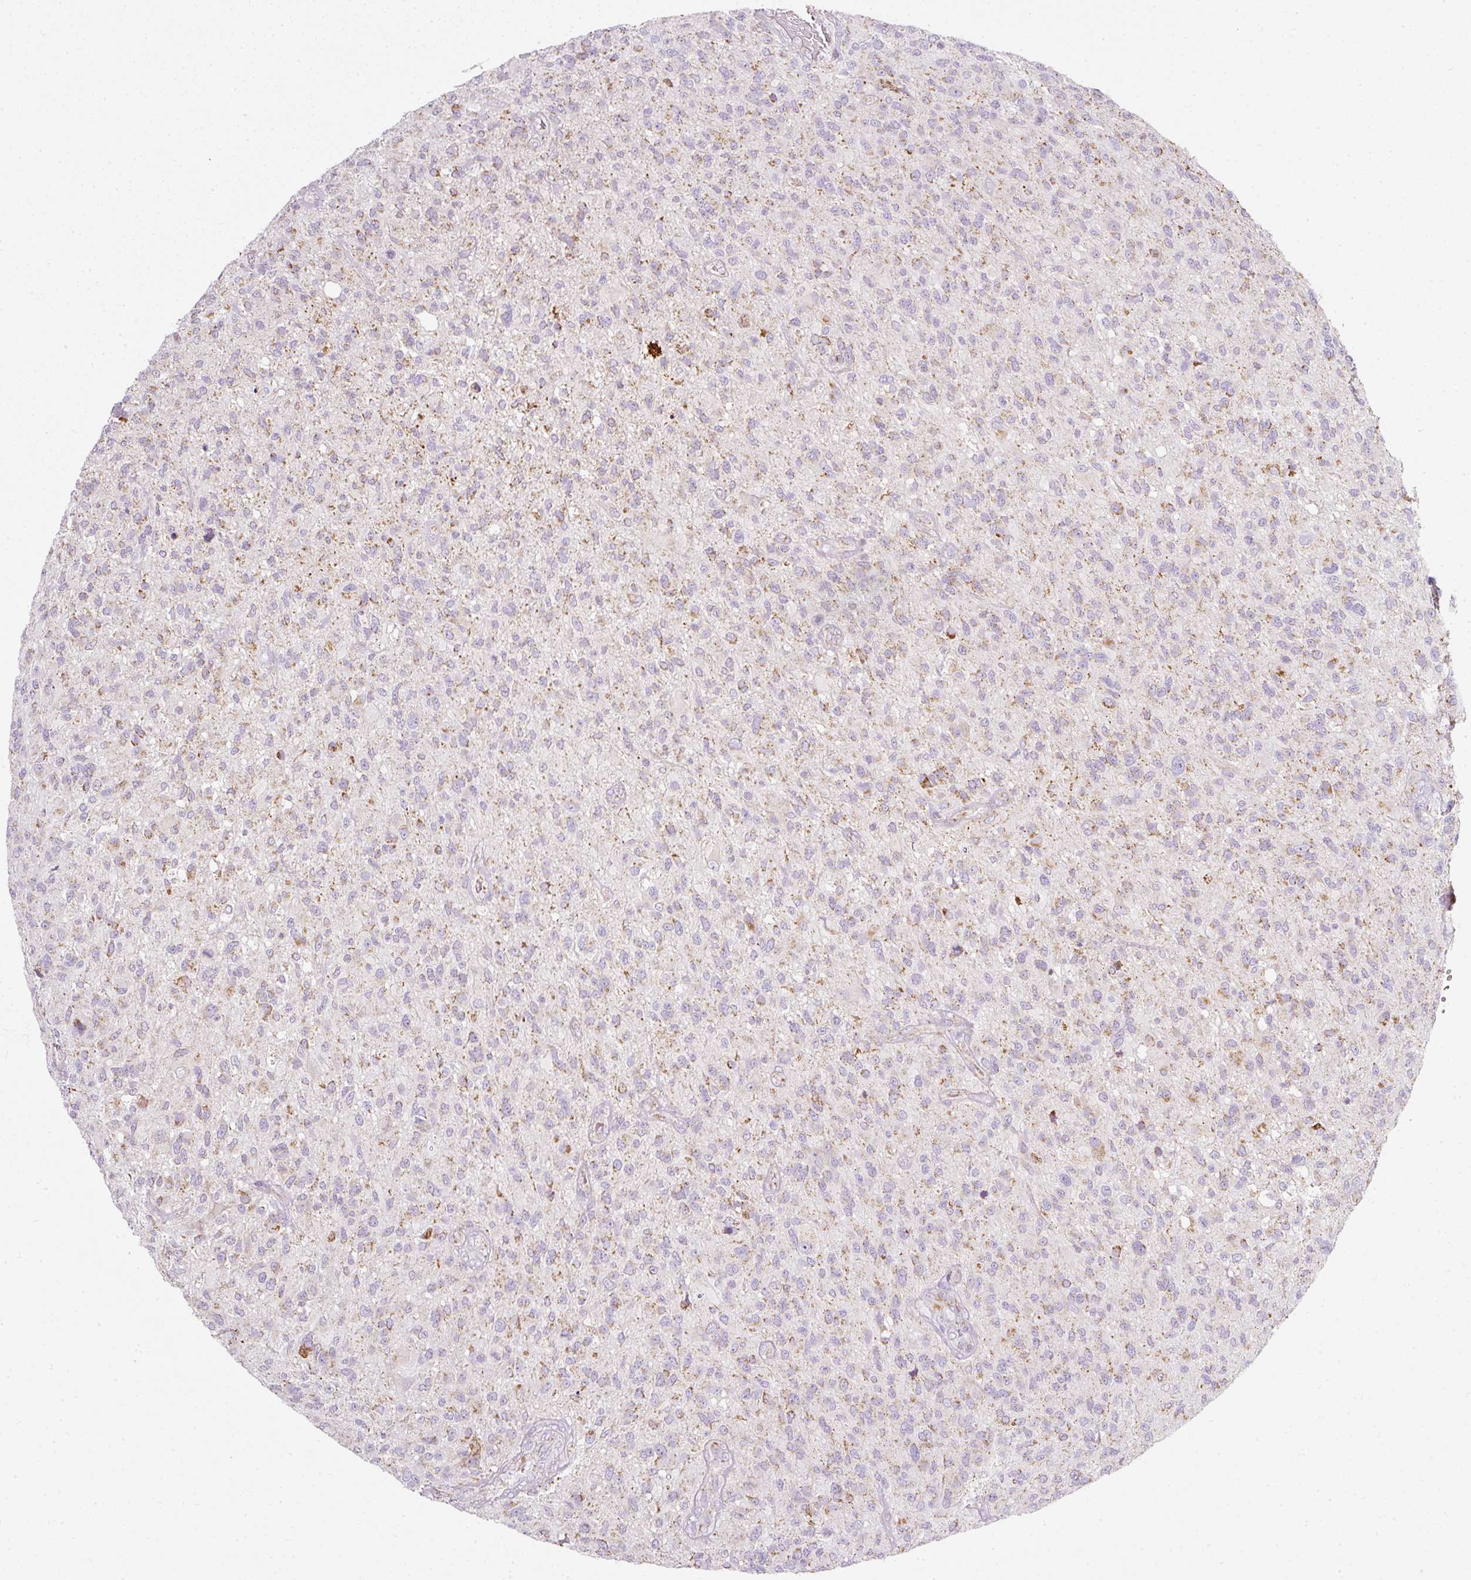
{"staining": {"intensity": "moderate", "quantity": "25%-75%", "location": "cytoplasmic/membranous"}, "tissue": "glioma", "cell_type": "Tumor cells", "image_type": "cancer", "snomed": [{"axis": "morphology", "description": "Glioma, malignant, High grade"}, {"axis": "topography", "description": "Brain"}], "caption": "Glioma stained with a protein marker demonstrates moderate staining in tumor cells.", "gene": "SDHA", "patient": {"sex": "male", "age": 47}}